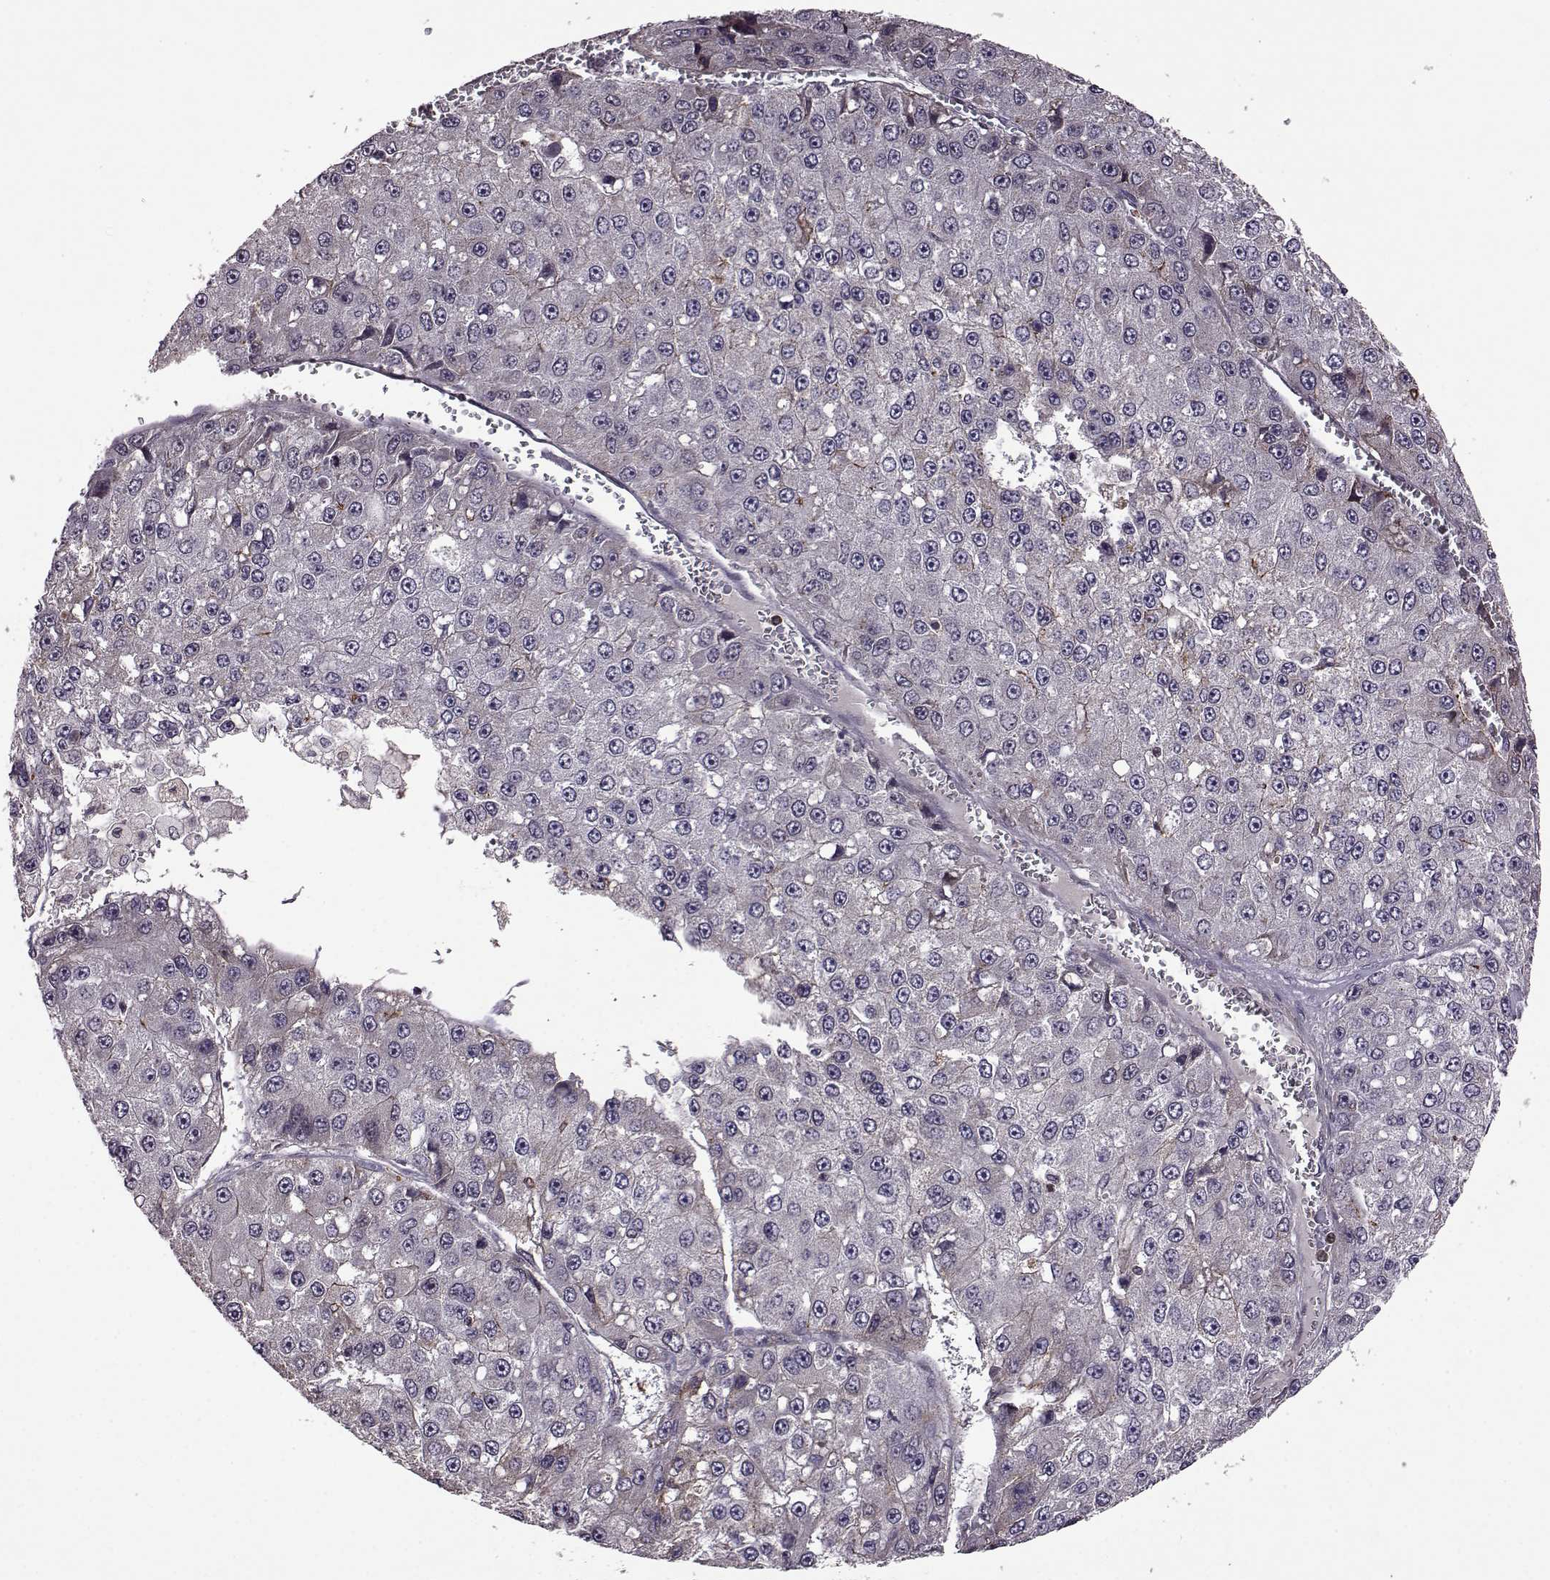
{"staining": {"intensity": "weak", "quantity": "<25%", "location": "cytoplasmic/membranous"}, "tissue": "liver cancer", "cell_type": "Tumor cells", "image_type": "cancer", "snomed": [{"axis": "morphology", "description": "Carcinoma, Hepatocellular, NOS"}, {"axis": "topography", "description": "Liver"}], "caption": "This is an immunohistochemistry photomicrograph of human liver cancer. There is no positivity in tumor cells.", "gene": "TRMU", "patient": {"sex": "female", "age": 73}}